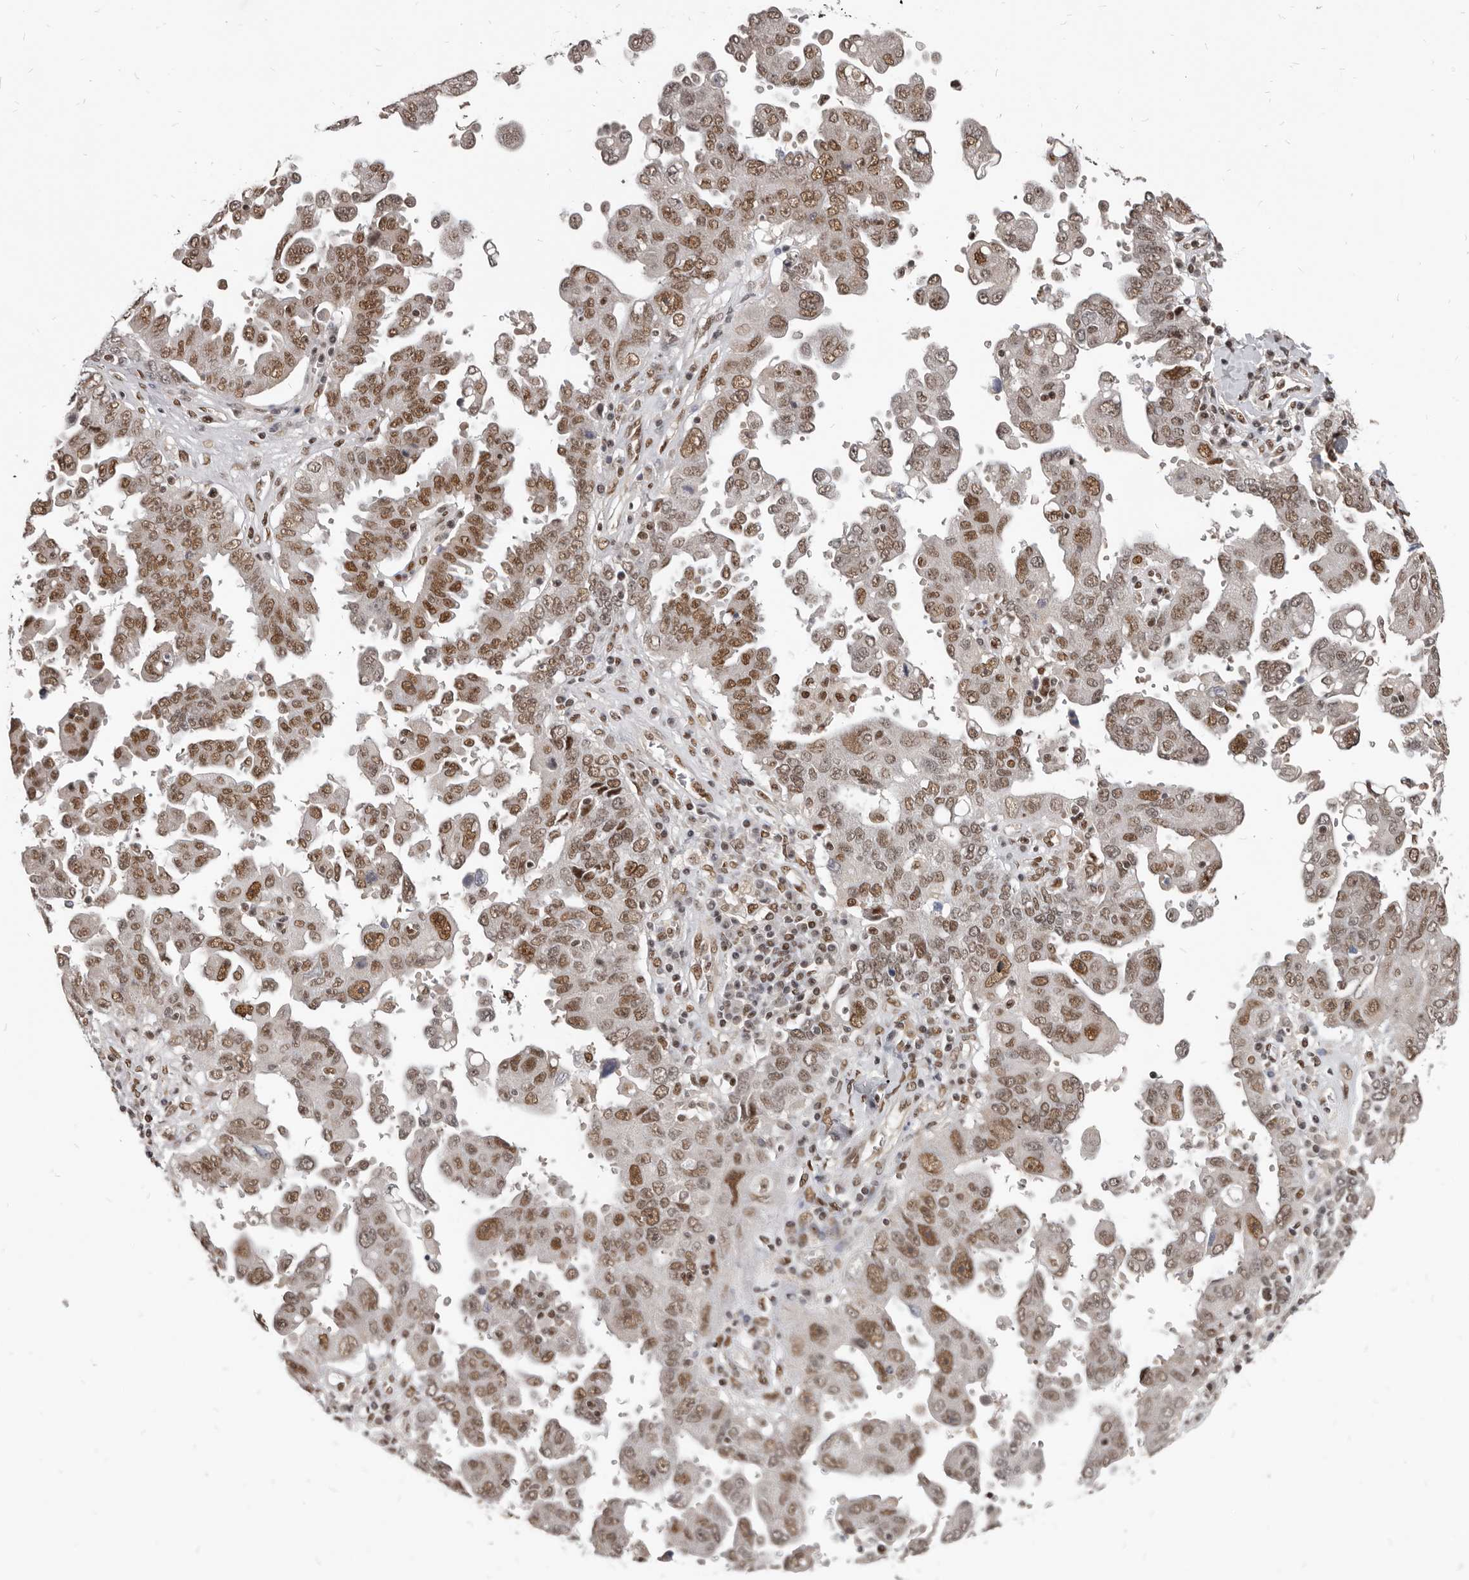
{"staining": {"intensity": "moderate", "quantity": ">75%", "location": "nuclear"}, "tissue": "ovarian cancer", "cell_type": "Tumor cells", "image_type": "cancer", "snomed": [{"axis": "morphology", "description": "Carcinoma, endometroid"}, {"axis": "topography", "description": "Ovary"}], "caption": "Protein staining of ovarian cancer (endometroid carcinoma) tissue displays moderate nuclear staining in about >75% of tumor cells.", "gene": "ATF5", "patient": {"sex": "female", "age": 62}}